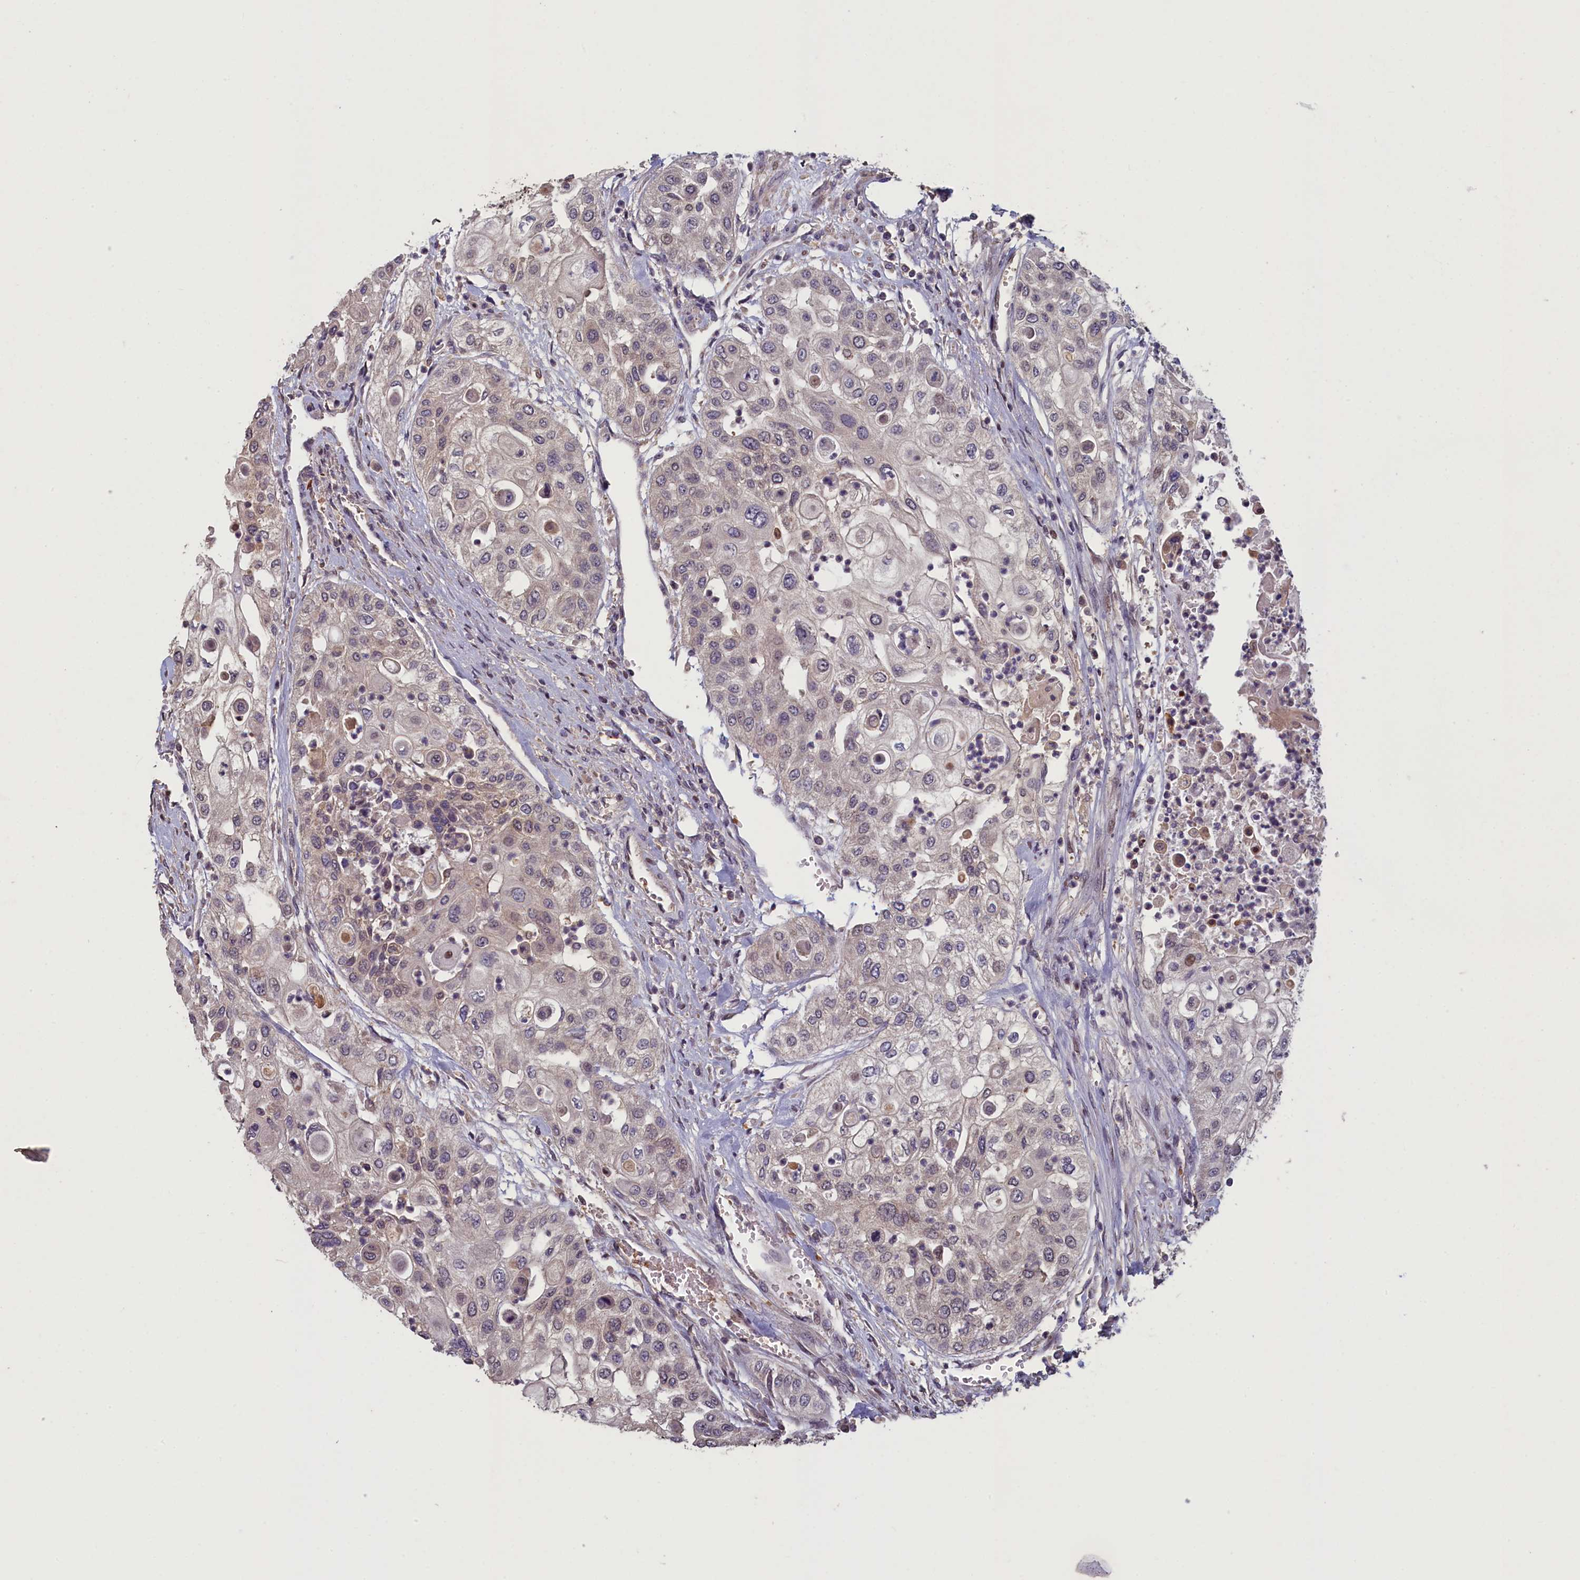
{"staining": {"intensity": "weak", "quantity": "<25%", "location": "nuclear"}, "tissue": "urothelial cancer", "cell_type": "Tumor cells", "image_type": "cancer", "snomed": [{"axis": "morphology", "description": "Urothelial carcinoma, High grade"}, {"axis": "topography", "description": "Urinary bladder"}], "caption": "Urothelial cancer was stained to show a protein in brown. There is no significant expression in tumor cells.", "gene": "NUBP1", "patient": {"sex": "female", "age": 79}}